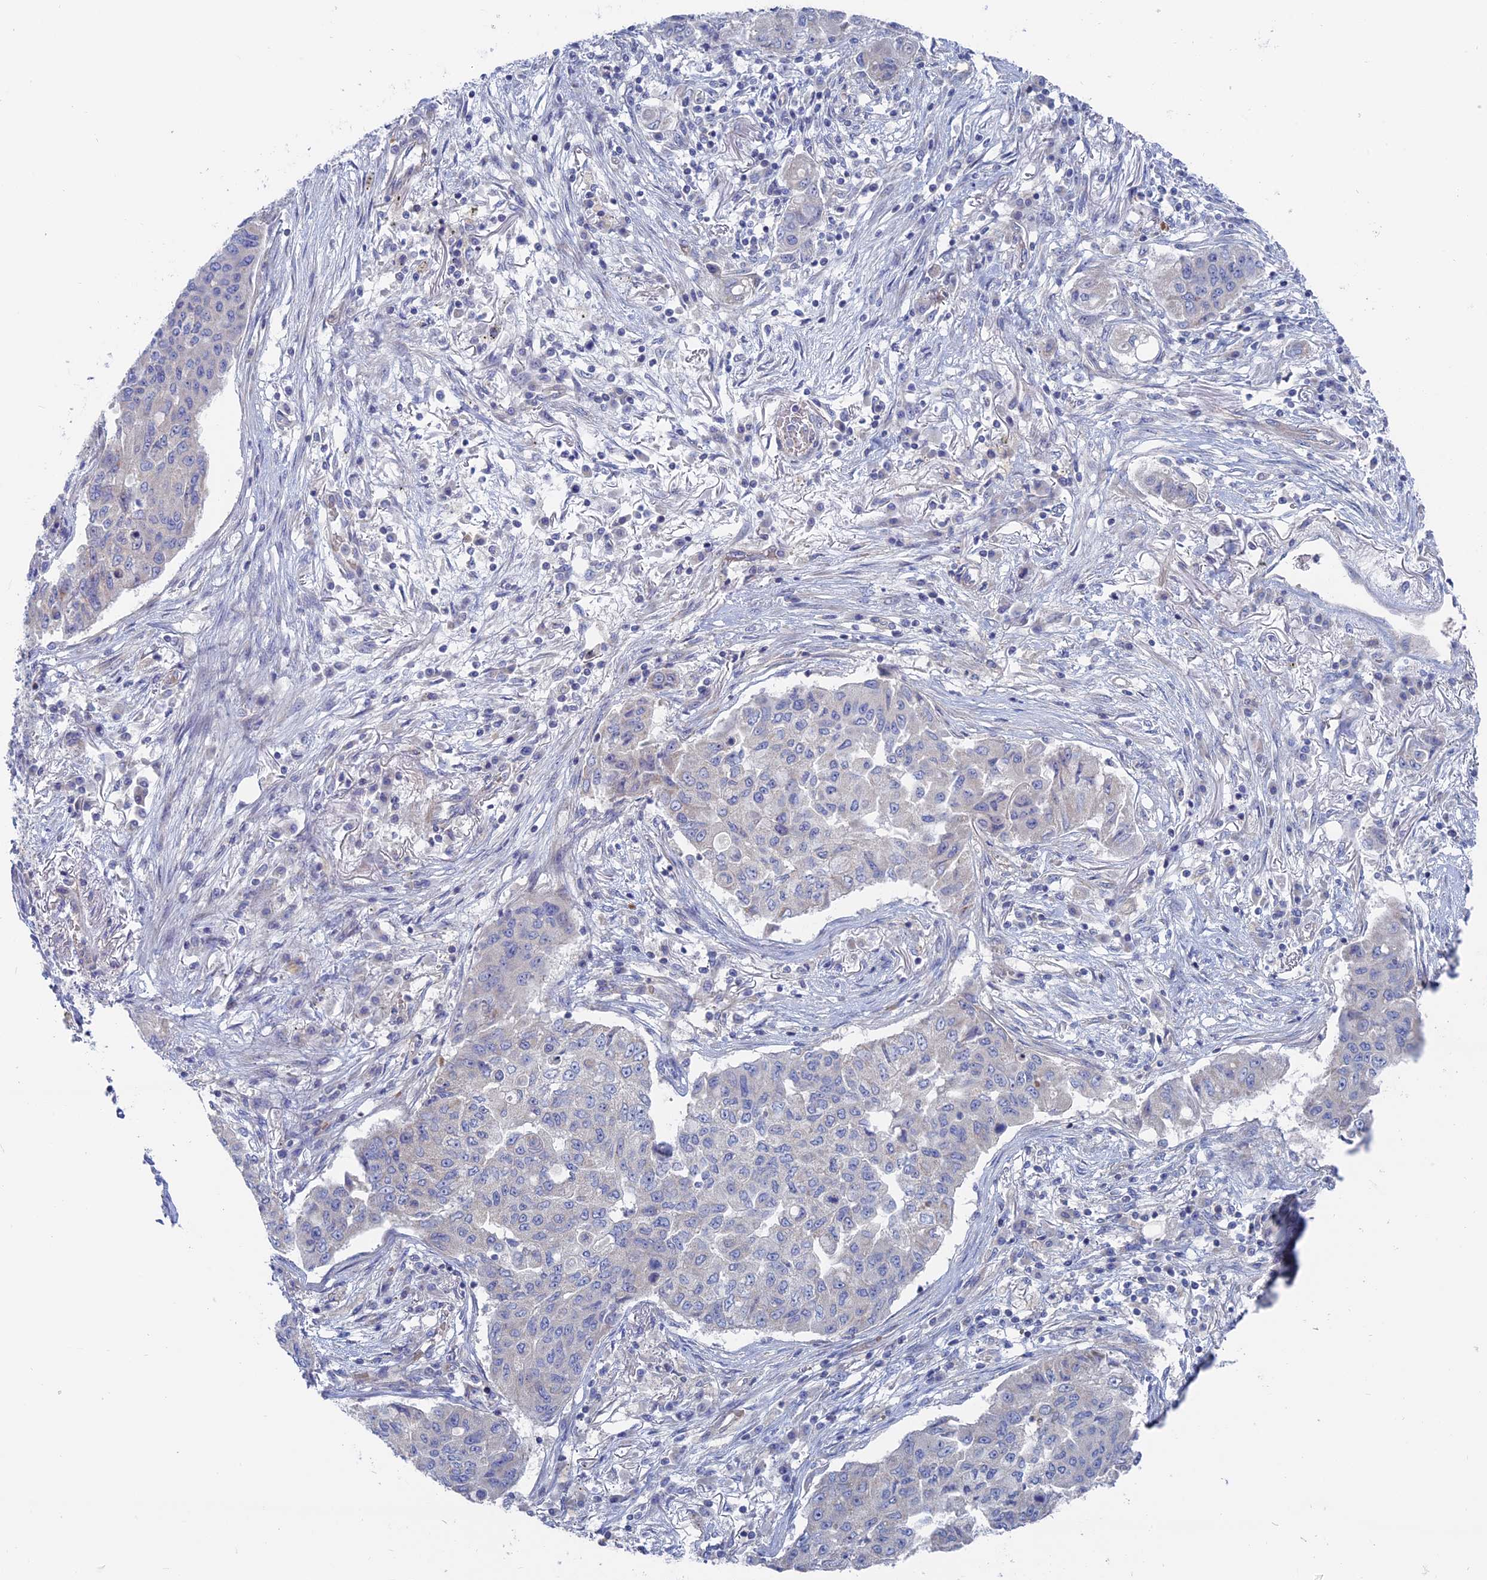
{"staining": {"intensity": "negative", "quantity": "none", "location": "none"}, "tissue": "lung cancer", "cell_type": "Tumor cells", "image_type": "cancer", "snomed": [{"axis": "morphology", "description": "Squamous cell carcinoma, NOS"}, {"axis": "topography", "description": "Lung"}], "caption": "This micrograph is of lung cancer stained with immunohistochemistry to label a protein in brown with the nuclei are counter-stained blue. There is no staining in tumor cells.", "gene": "TBC1D30", "patient": {"sex": "male", "age": 74}}